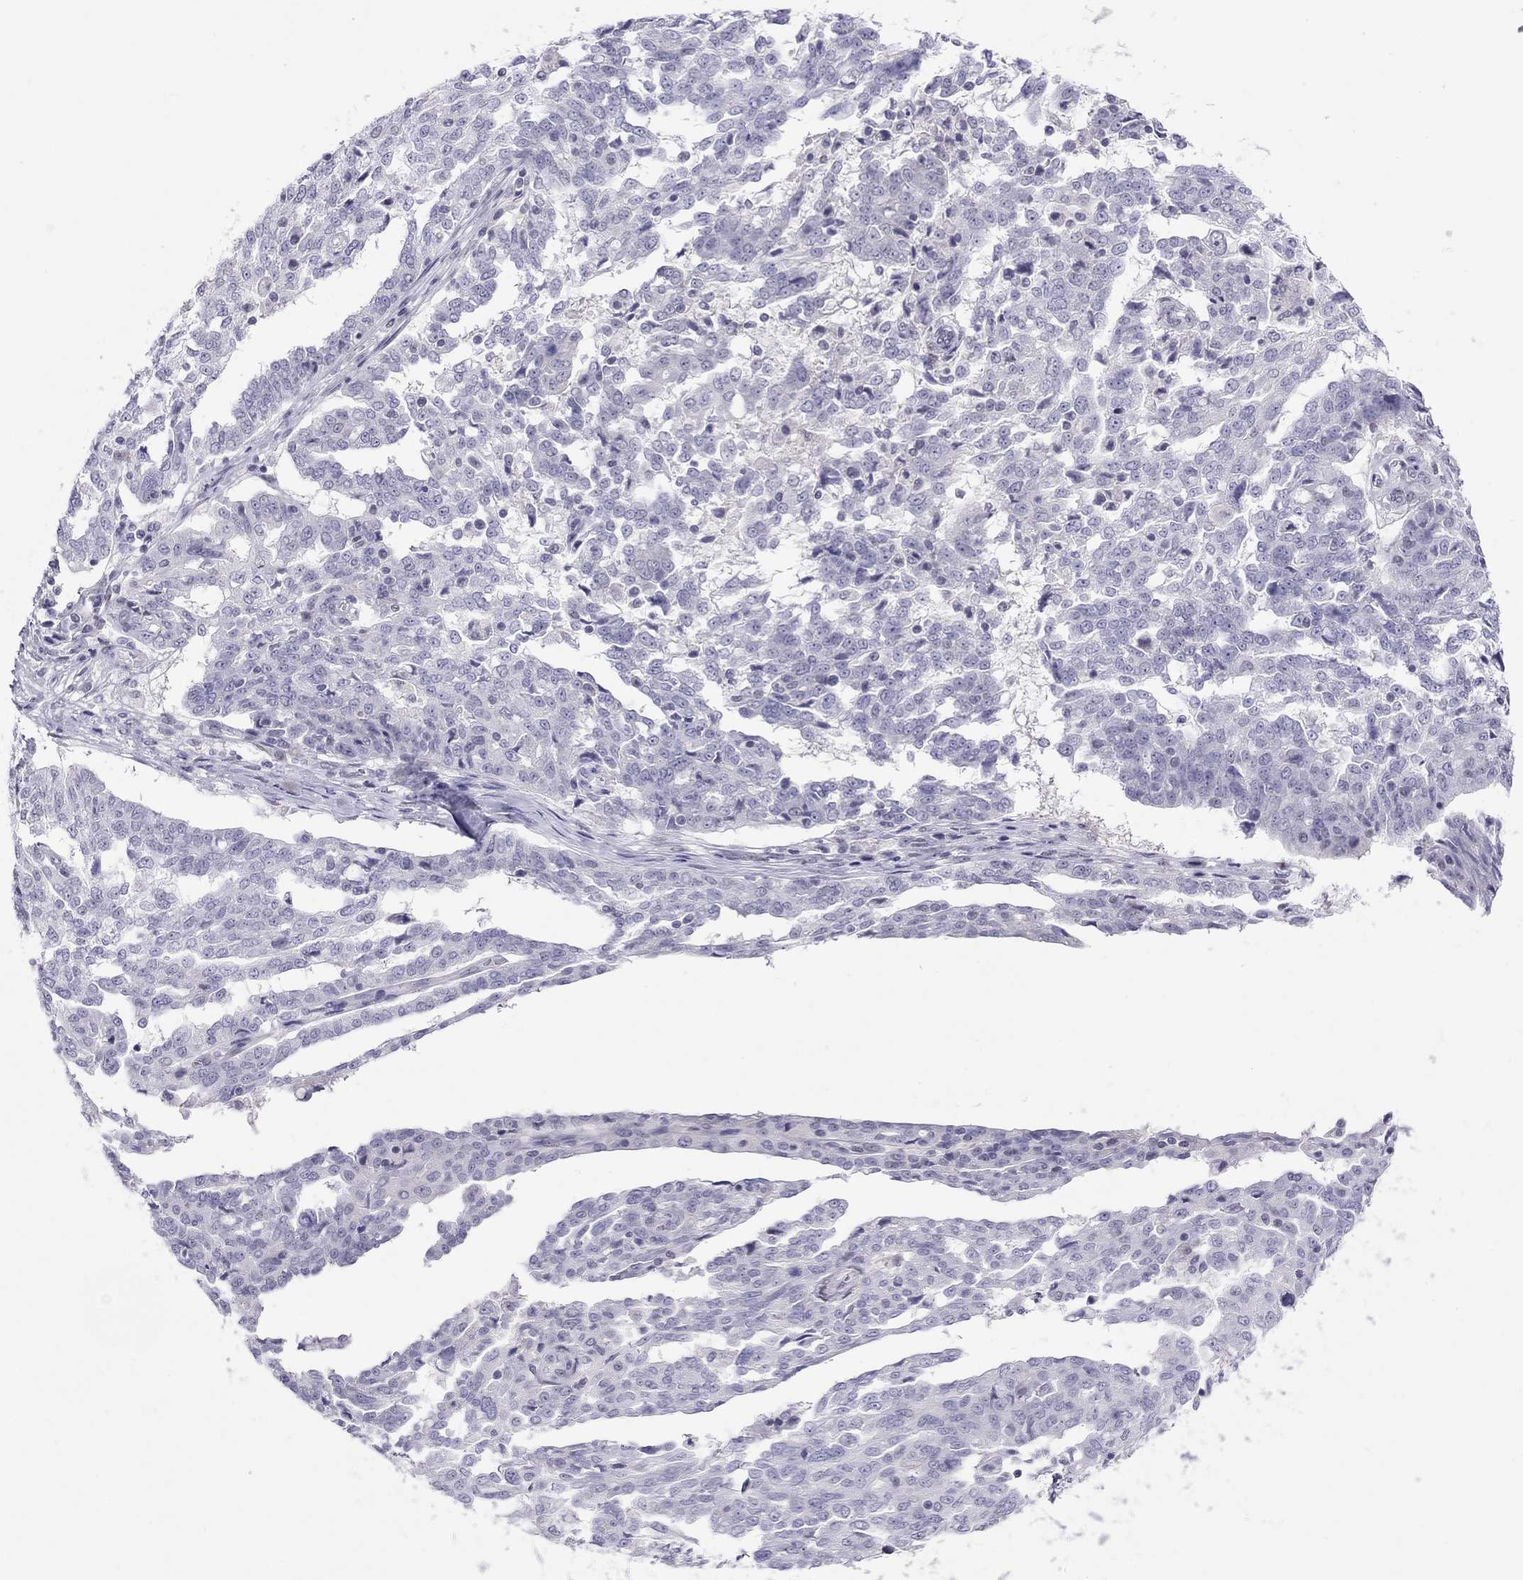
{"staining": {"intensity": "negative", "quantity": "none", "location": "none"}, "tissue": "ovarian cancer", "cell_type": "Tumor cells", "image_type": "cancer", "snomed": [{"axis": "morphology", "description": "Cystadenocarcinoma, serous, NOS"}, {"axis": "topography", "description": "Ovary"}], "caption": "DAB immunohistochemical staining of human serous cystadenocarcinoma (ovarian) displays no significant expression in tumor cells.", "gene": "CHRNB3", "patient": {"sex": "female", "age": 67}}